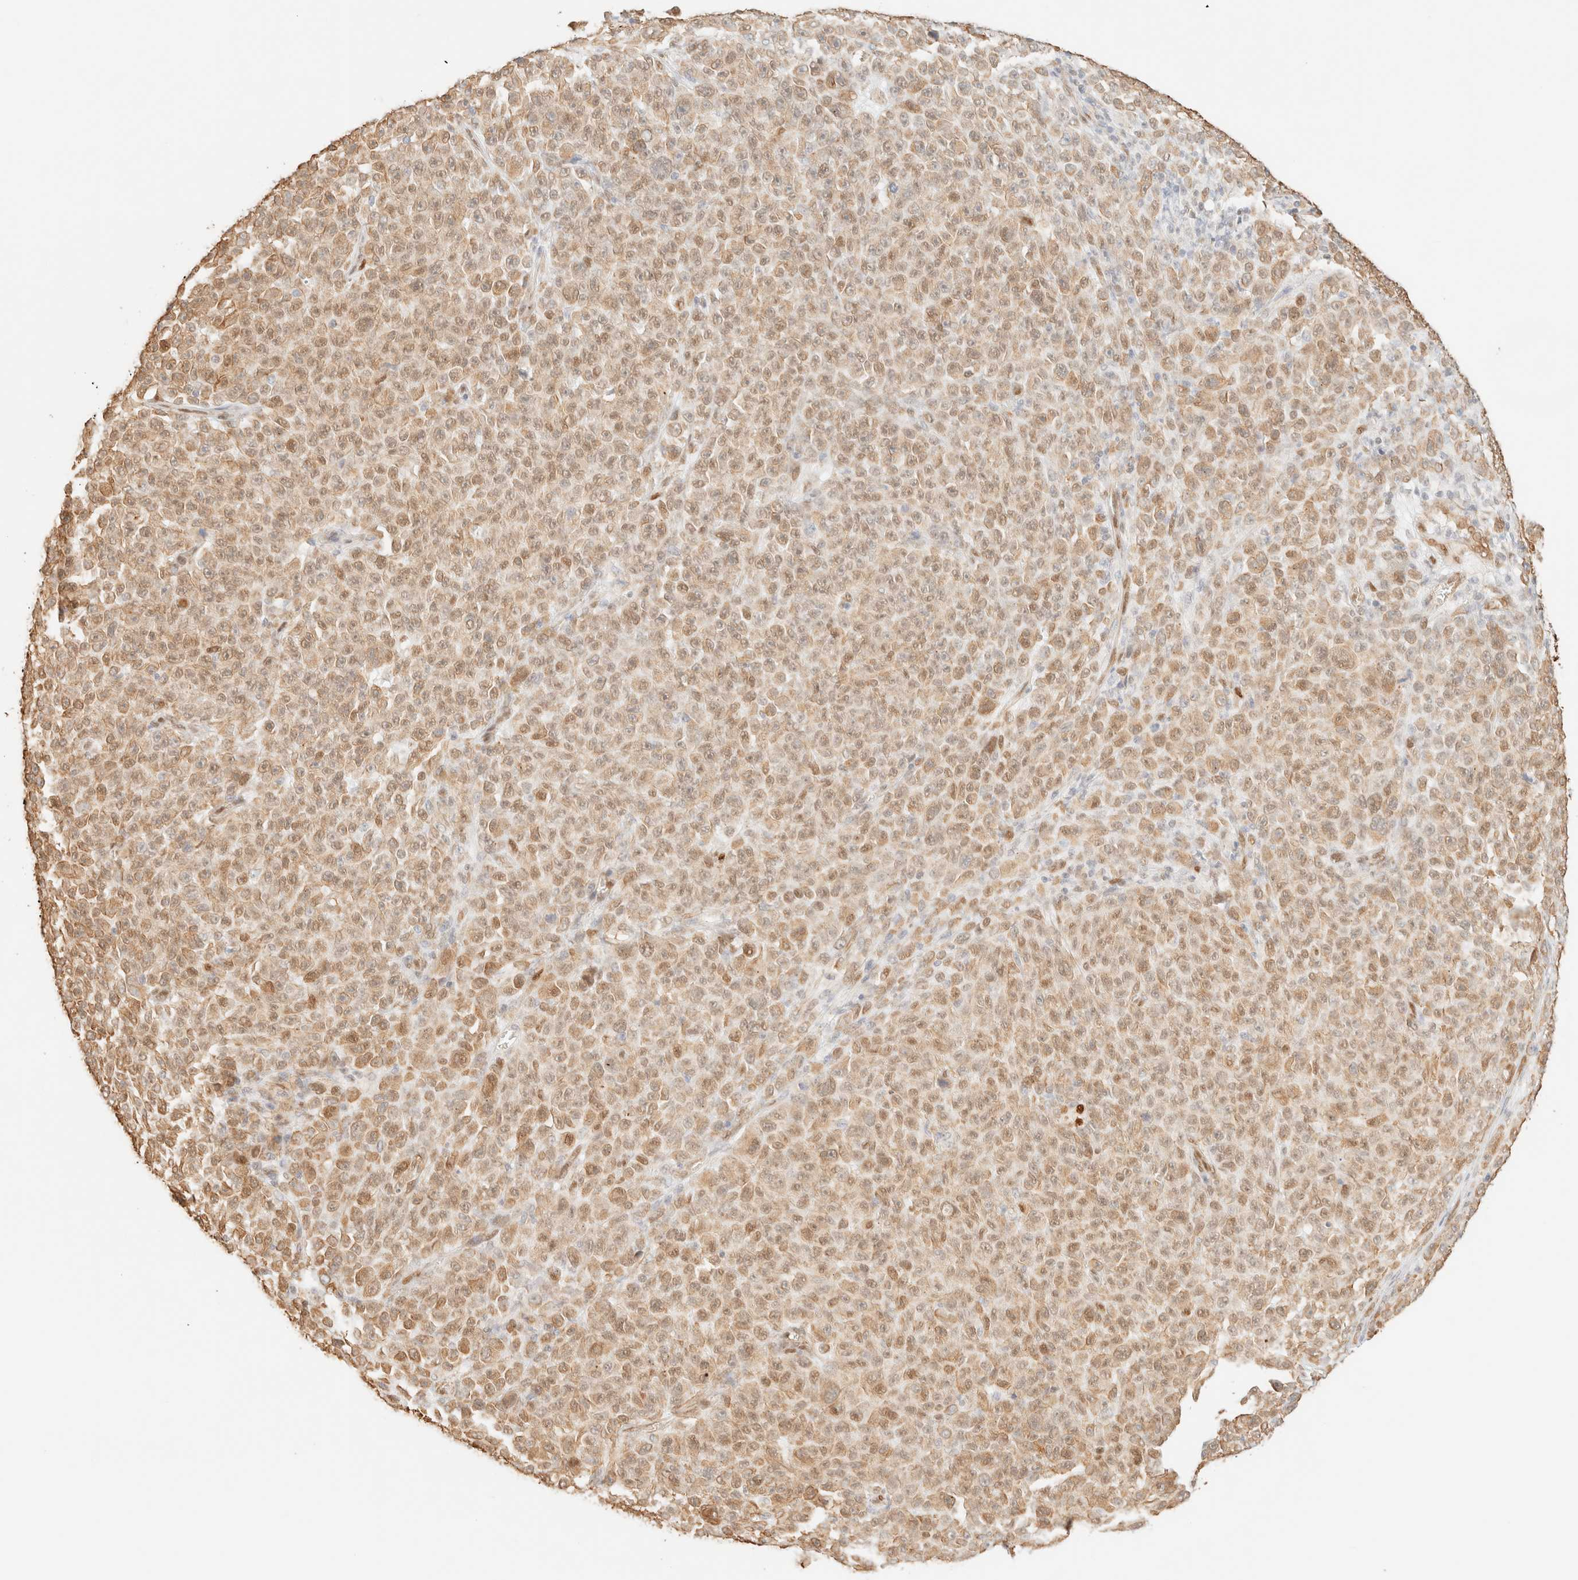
{"staining": {"intensity": "weak", "quantity": ">75%", "location": "cytoplasmic/membranous,nuclear"}, "tissue": "melanoma", "cell_type": "Tumor cells", "image_type": "cancer", "snomed": [{"axis": "morphology", "description": "Malignant melanoma, NOS"}, {"axis": "topography", "description": "Skin"}], "caption": "This image displays malignant melanoma stained with IHC to label a protein in brown. The cytoplasmic/membranous and nuclear of tumor cells show weak positivity for the protein. Nuclei are counter-stained blue.", "gene": "ZSCAN18", "patient": {"sex": "female", "age": 82}}